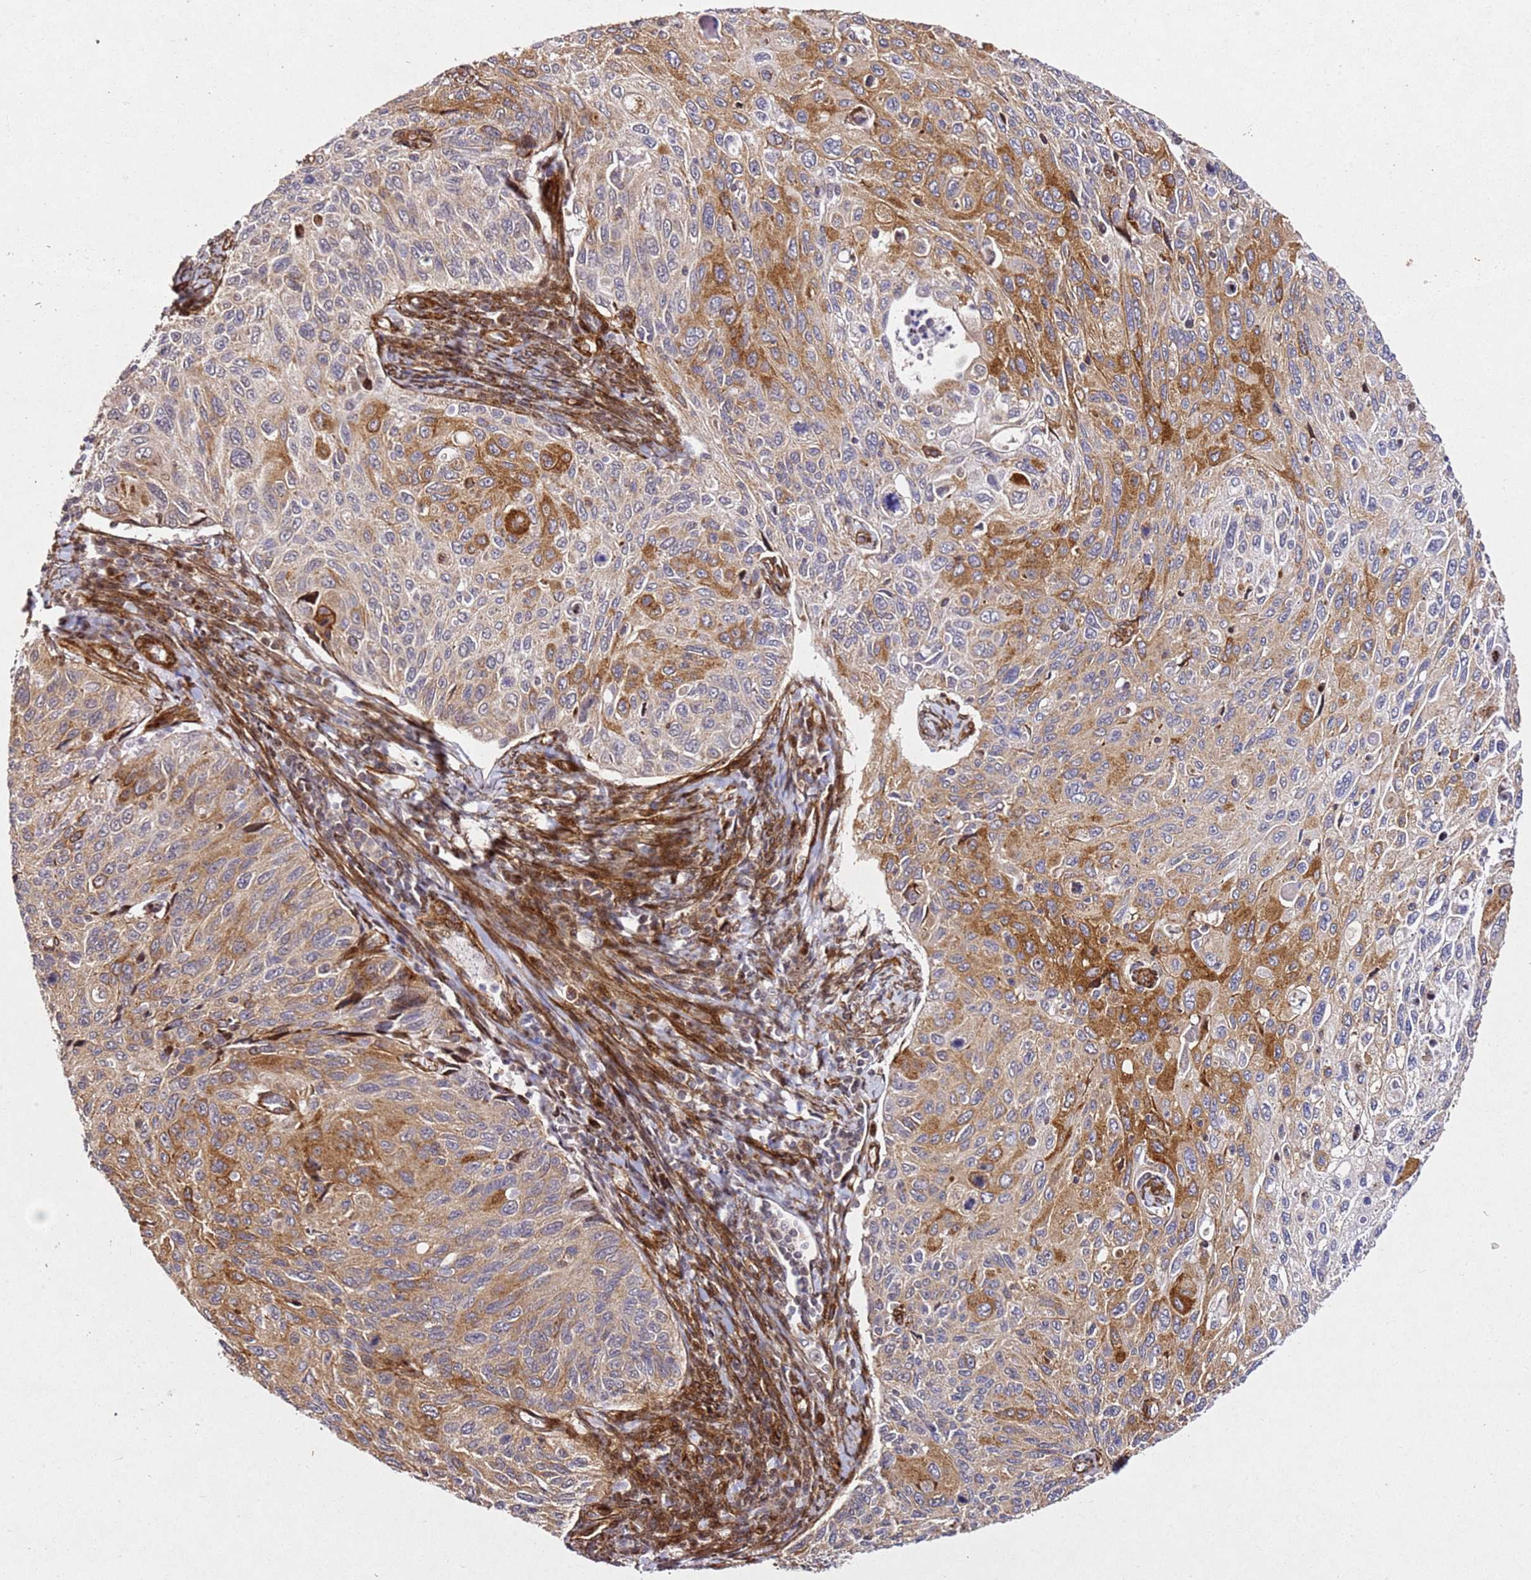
{"staining": {"intensity": "moderate", "quantity": "25%-75%", "location": "cytoplasmic/membranous"}, "tissue": "cervical cancer", "cell_type": "Tumor cells", "image_type": "cancer", "snomed": [{"axis": "morphology", "description": "Squamous cell carcinoma, NOS"}, {"axis": "topography", "description": "Cervix"}], "caption": "Cervical cancer (squamous cell carcinoma) tissue shows moderate cytoplasmic/membranous positivity in approximately 25%-75% of tumor cells", "gene": "ZNF296", "patient": {"sex": "female", "age": 70}}